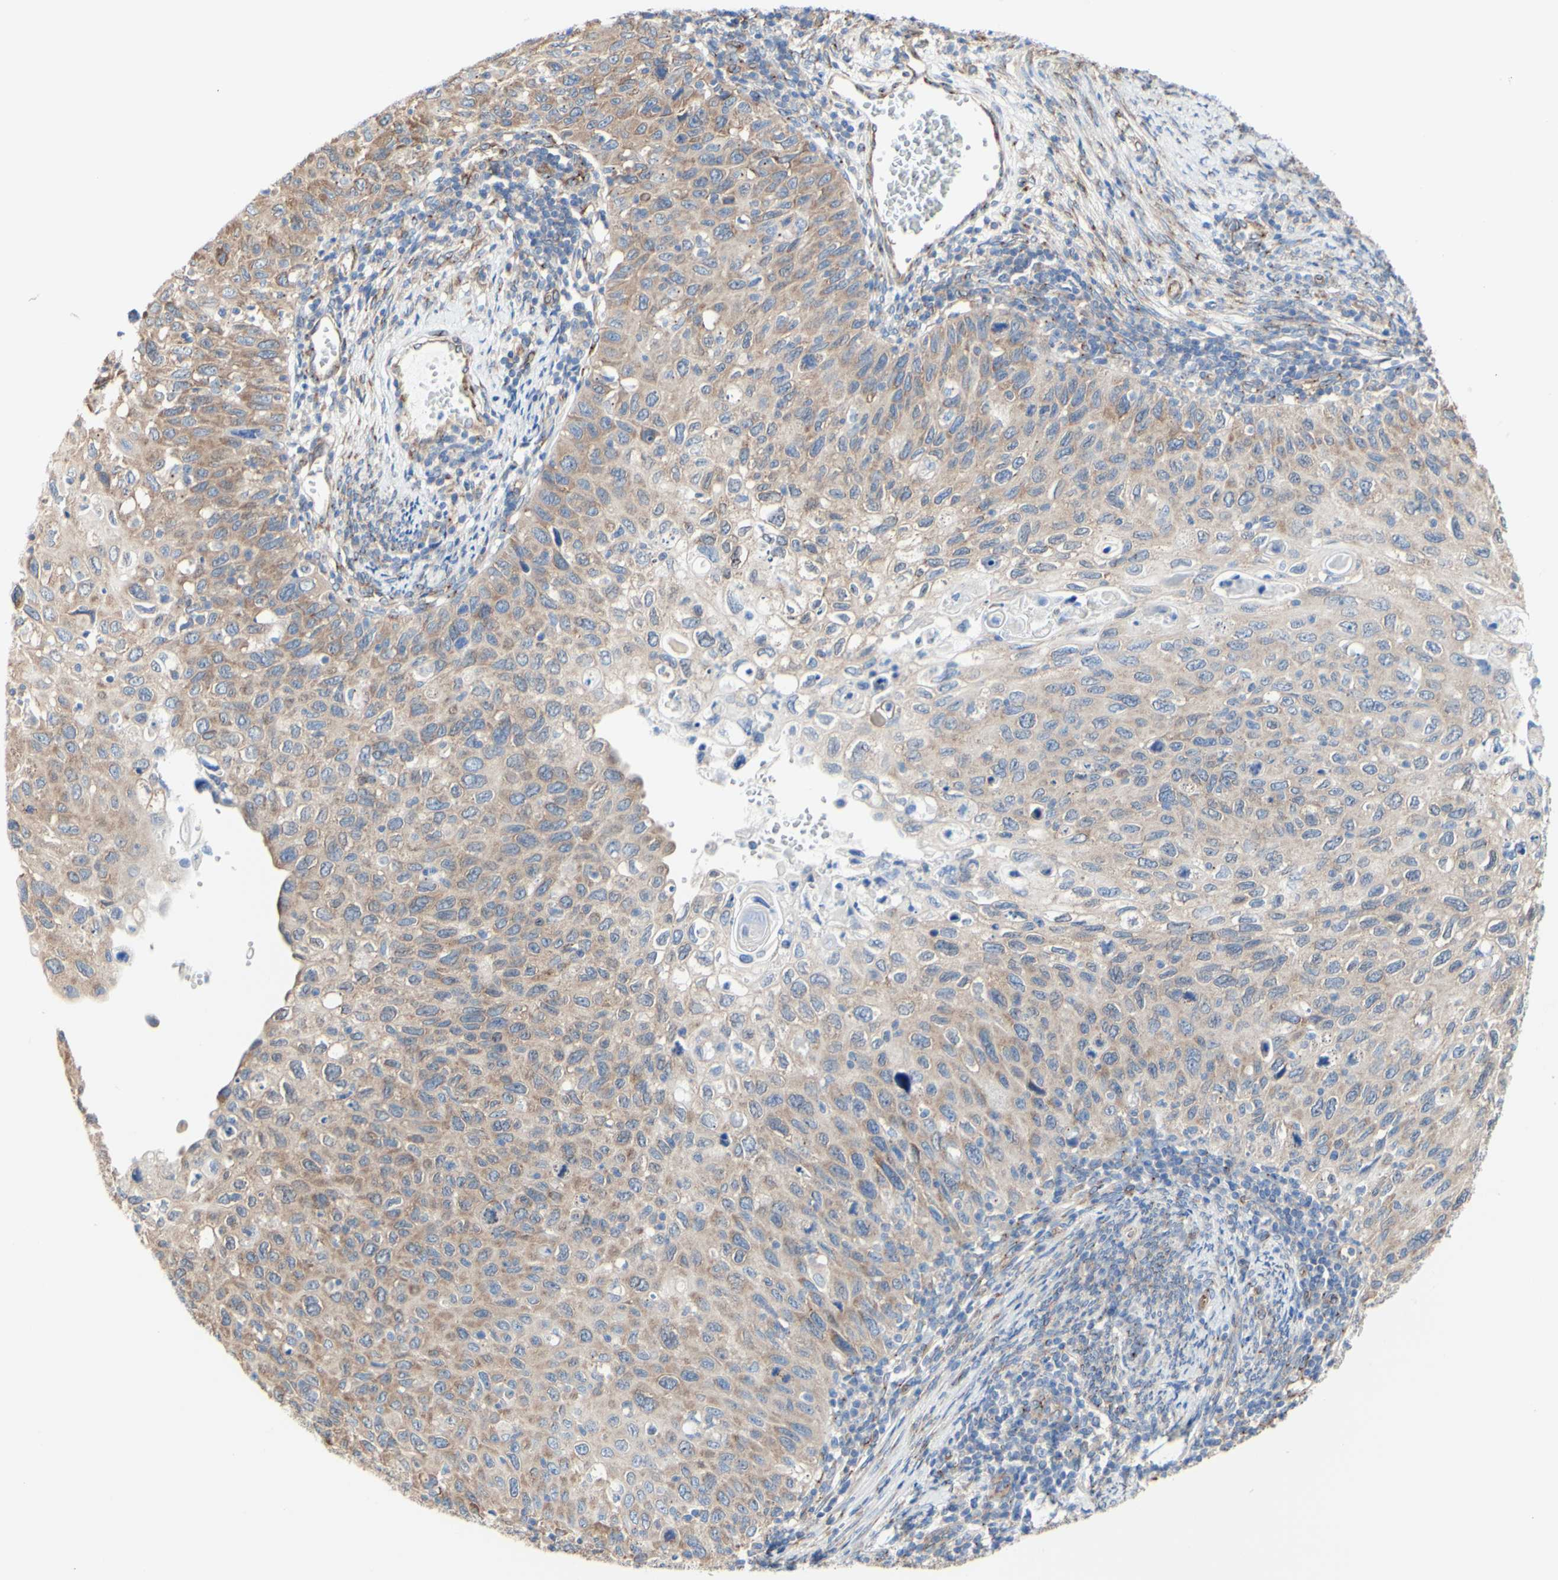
{"staining": {"intensity": "moderate", "quantity": ">75%", "location": "cytoplasmic/membranous"}, "tissue": "cervical cancer", "cell_type": "Tumor cells", "image_type": "cancer", "snomed": [{"axis": "morphology", "description": "Squamous cell carcinoma, NOS"}, {"axis": "topography", "description": "Cervix"}], "caption": "Squamous cell carcinoma (cervical) stained with DAB (3,3'-diaminobenzidine) IHC exhibits medium levels of moderate cytoplasmic/membranous staining in approximately >75% of tumor cells. (Stains: DAB (3,3'-diaminobenzidine) in brown, nuclei in blue, Microscopy: brightfield microscopy at high magnification).", "gene": "LRIG3", "patient": {"sex": "female", "age": 70}}